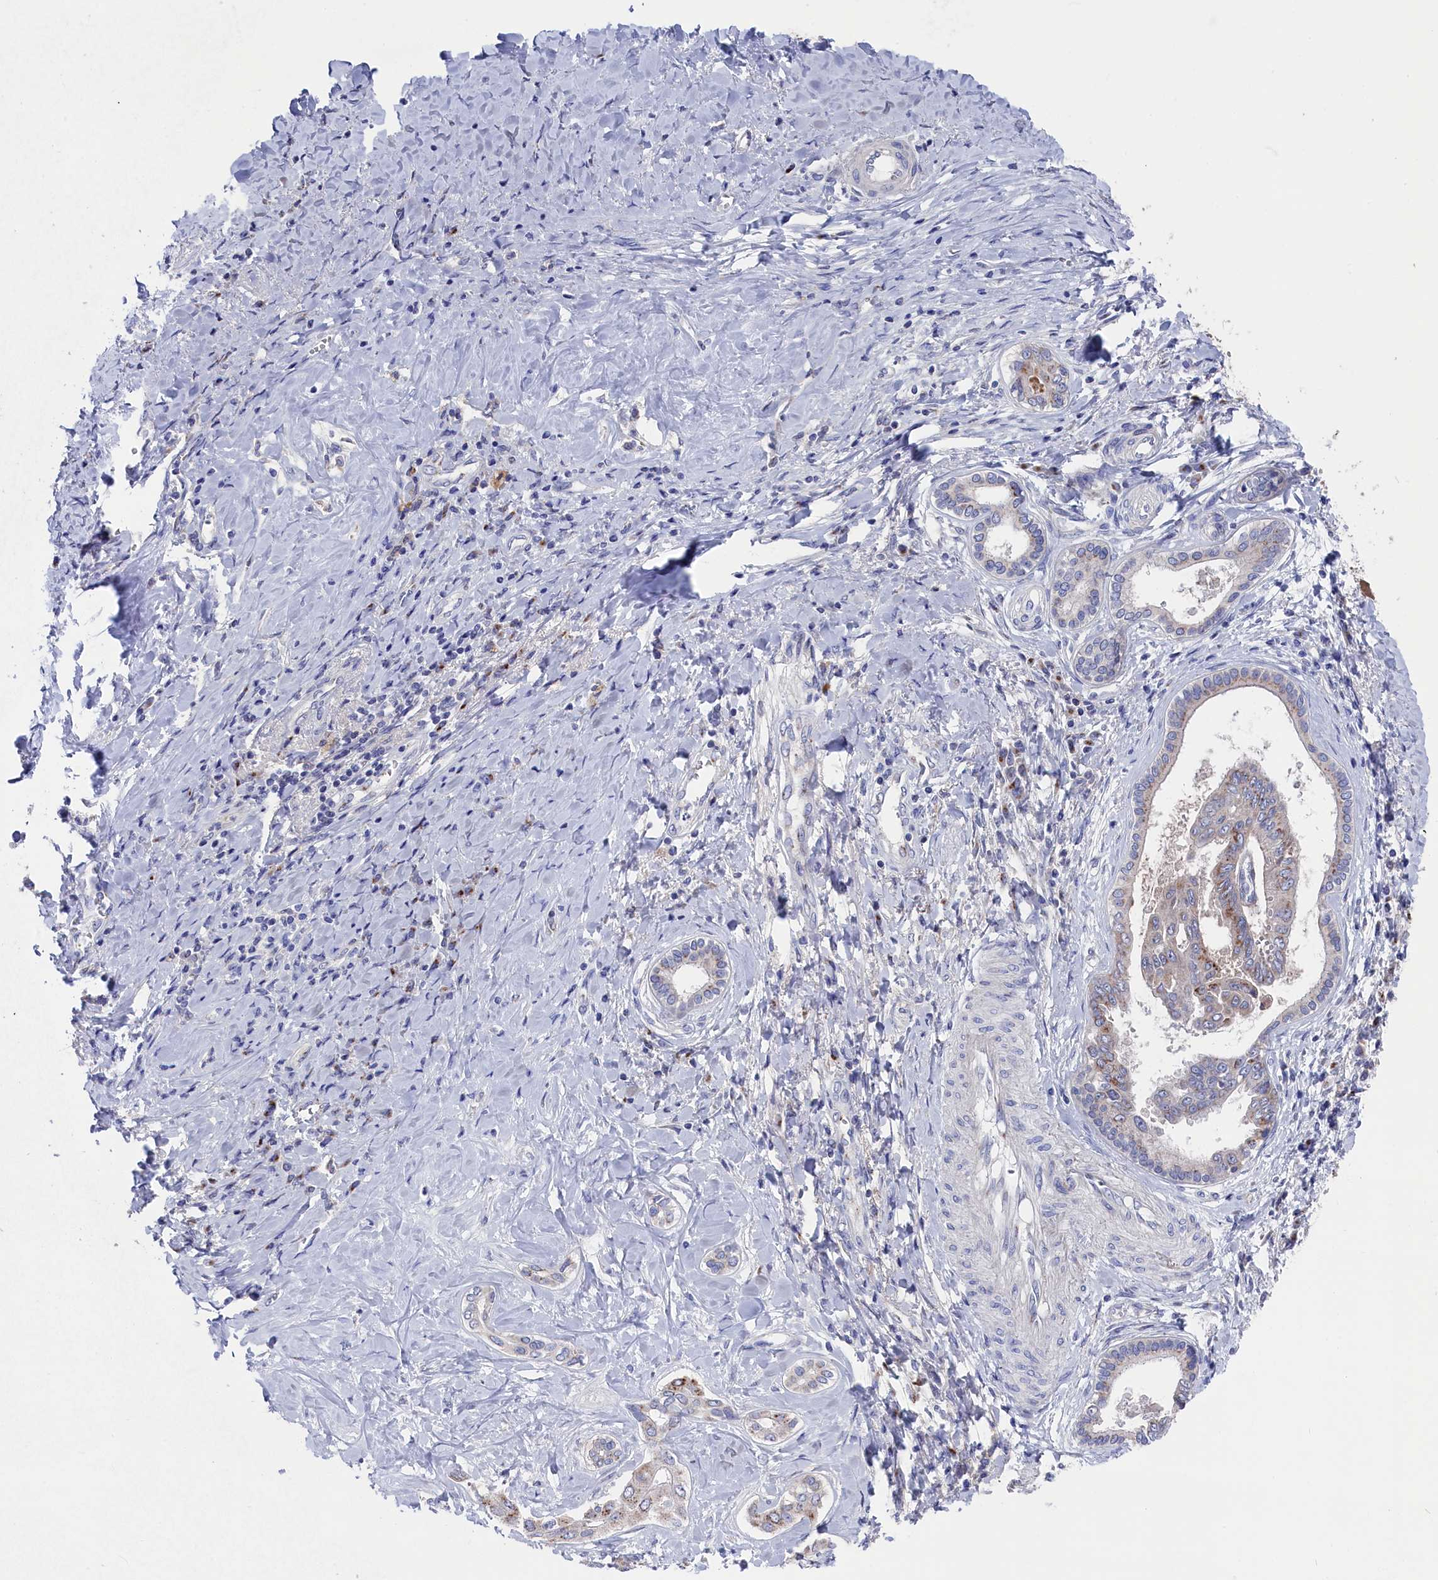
{"staining": {"intensity": "moderate", "quantity": "<25%", "location": "cytoplasmic/membranous"}, "tissue": "liver cancer", "cell_type": "Tumor cells", "image_type": "cancer", "snomed": [{"axis": "morphology", "description": "Cholangiocarcinoma"}, {"axis": "topography", "description": "Liver"}], "caption": "An immunohistochemistry (IHC) image of neoplastic tissue is shown. Protein staining in brown highlights moderate cytoplasmic/membranous positivity in liver cancer (cholangiocarcinoma) within tumor cells.", "gene": "GPR108", "patient": {"sex": "female", "age": 77}}